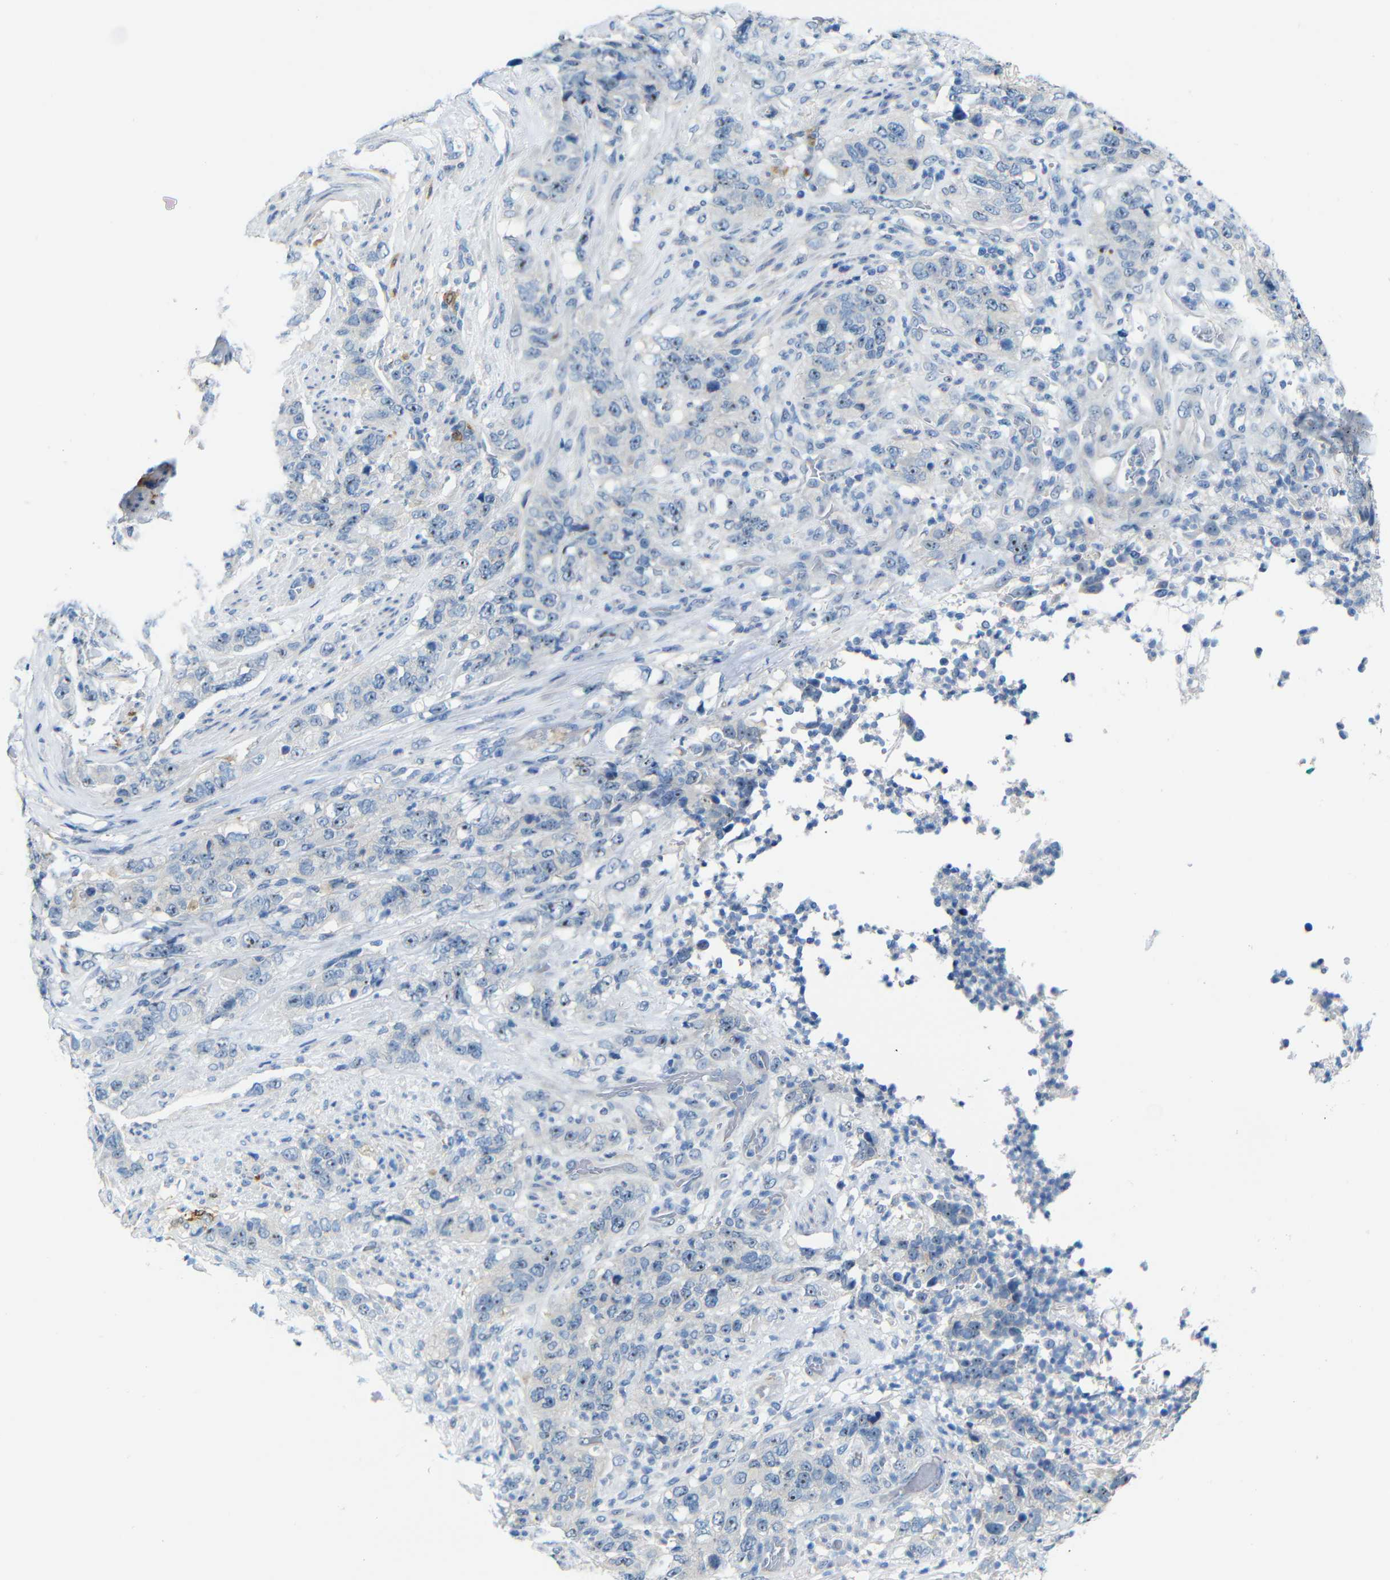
{"staining": {"intensity": "moderate", "quantity": ">75%", "location": "nuclear"}, "tissue": "stomach cancer", "cell_type": "Tumor cells", "image_type": "cancer", "snomed": [{"axis": "morphology", "description": "Adenocarcinoma, NOS"}, {"axis": "topography", "description": "Stomach"}], "caption": "The micrograph demonstrates a brown stain indicating the presence of a protein in the nuclear of tumor cells in stomach cancer (adenocarcinoma).", "gene": "C1orf210", "patient": {"sex": "male", "age": 48}}